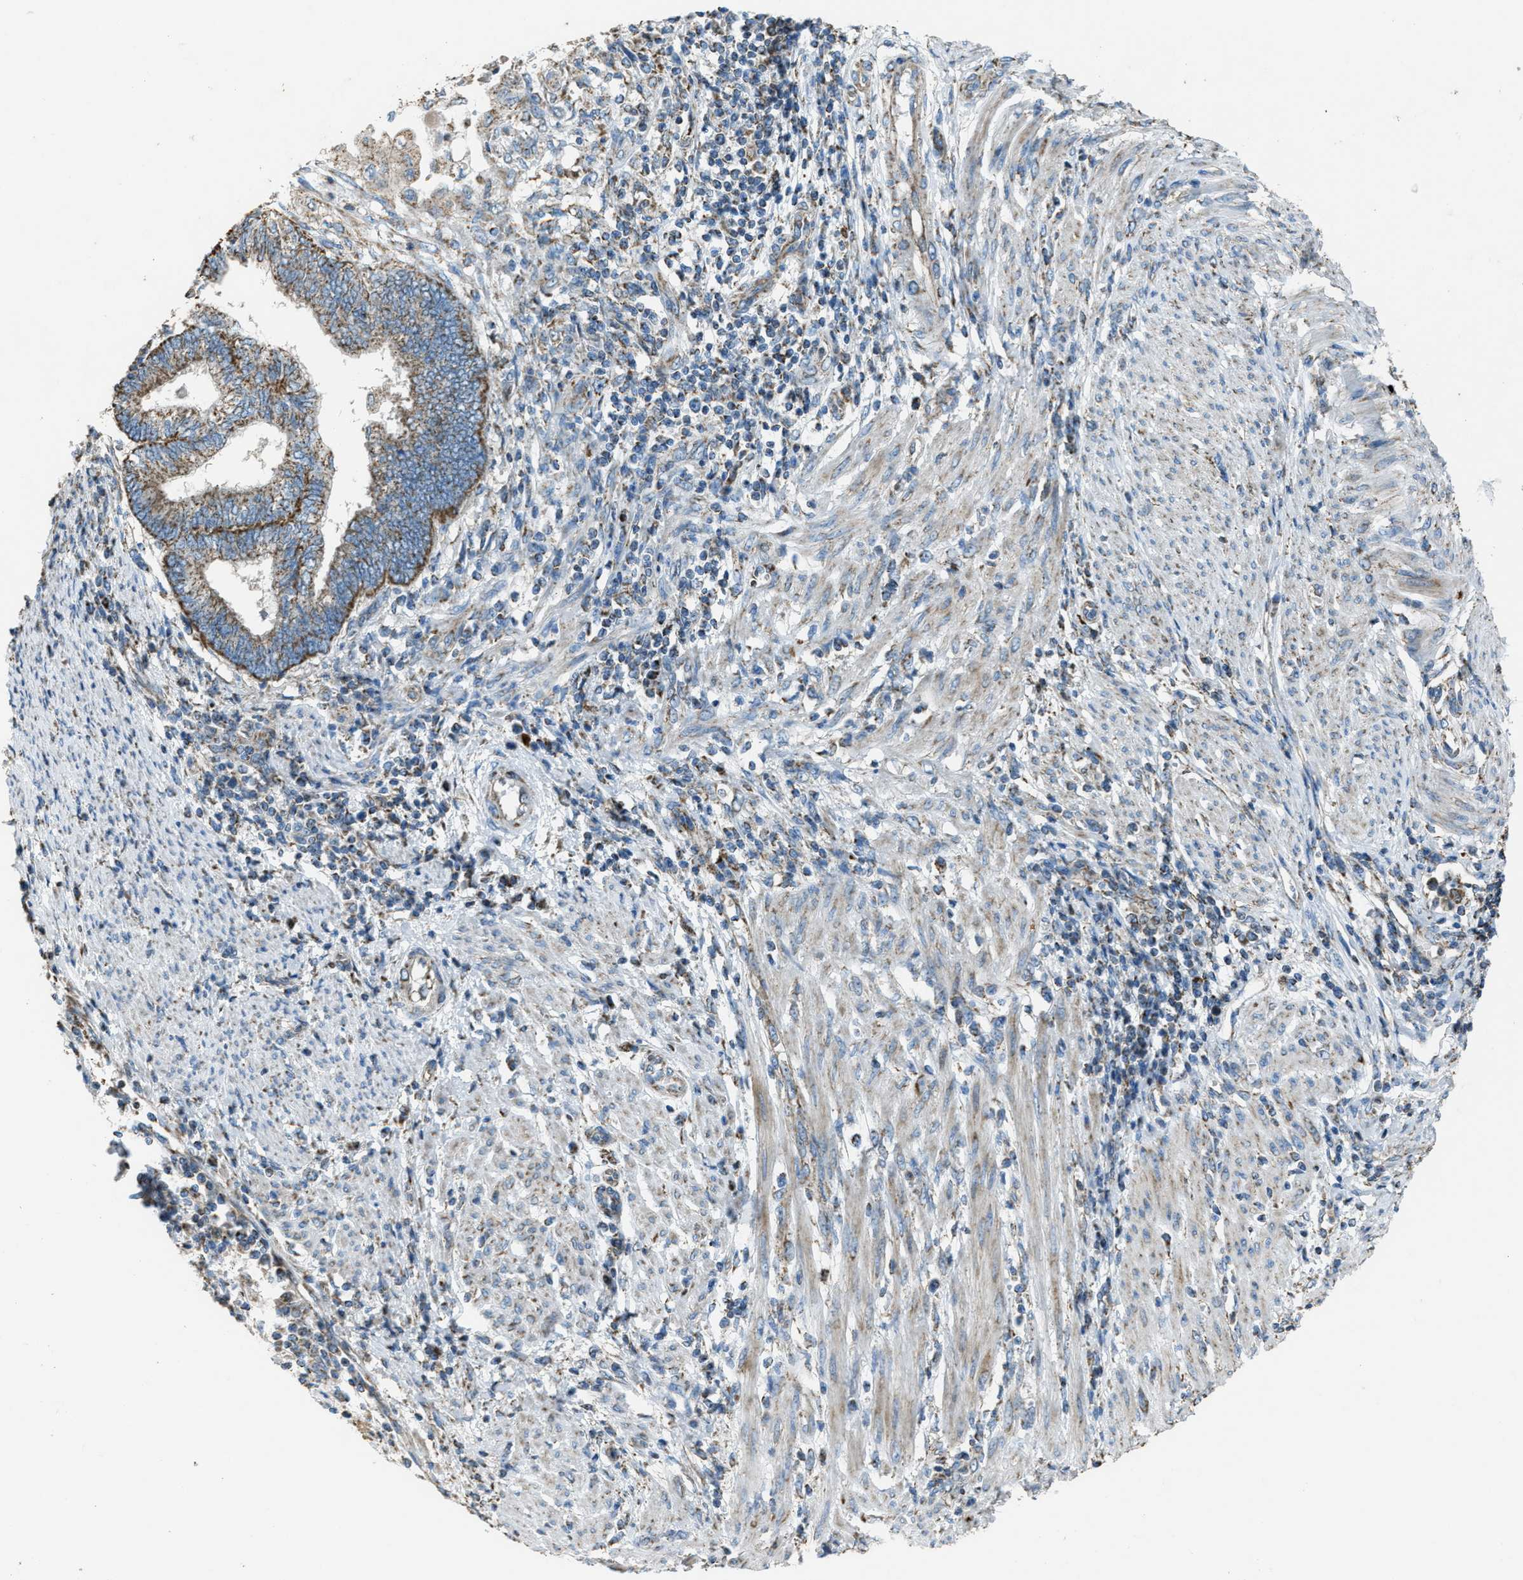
{"staining": {"intensity": "moderate", "quantity": ">75%", "location": "cytoplasmic/membranous"}, "tissue": "endometrial cancer", "cell_type": "Tumor cells", "image_type": "cancer", "snomed": [{"axis": "morphology", "description": "Adenocarcinoma, NOS"}, {"axis": "topography", "description": "Uterus"}, {"axis": "topography", "description": "Endometrium"}], "caption": "A brown stain highlights moderate cytoplasmic/membranous expression of a protein in endometrial adenocarcinoma tumor cells.", "gene": "SLC25A11", "patient": {"sex": "female", "age": 70}}